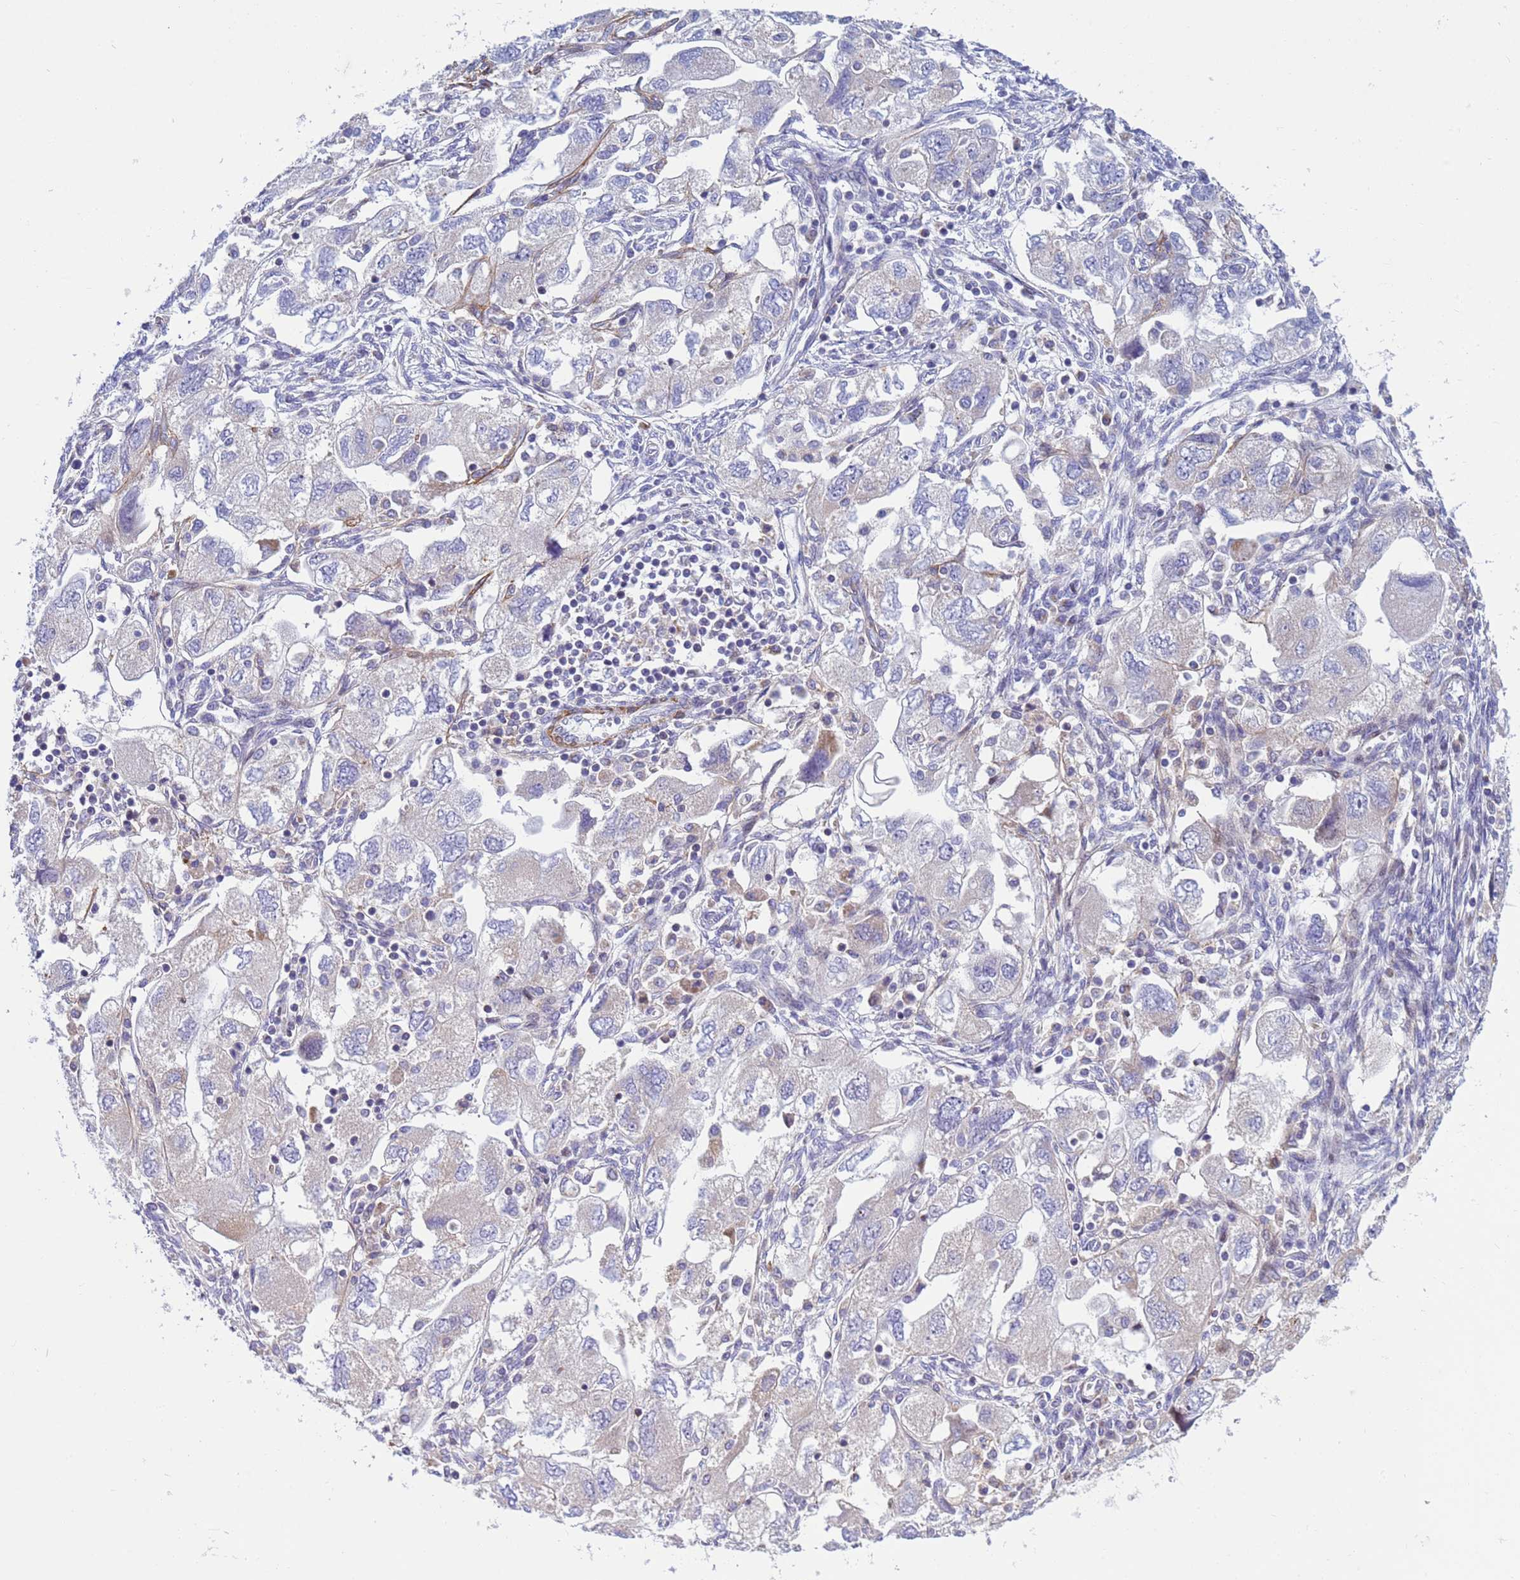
{"staining": {"intensity": "negative", "quantity": "none", "location": "none"}, "tissue": "ovarian cancer", "cell_type": "Tumor cells", "image_type": "cancer", "snomed": [{"axis": "morphology", "description": "Carcinoma, NOS"}, {"axis": "morphology", "description": "Cystadenocarcinoma, serous, NOS"}, {"axis": "topography", "description": "Ovary"}], "caption": "A high-resolution micrograph shows immunohistochemistry staining of serous cystadenocarcinoma (ovarian), which shows no significant positivity in tumor cells. Nuclei are stained in blue.", "gene": "P2RX7", "patient": {"sex": "female", "age": 69}}